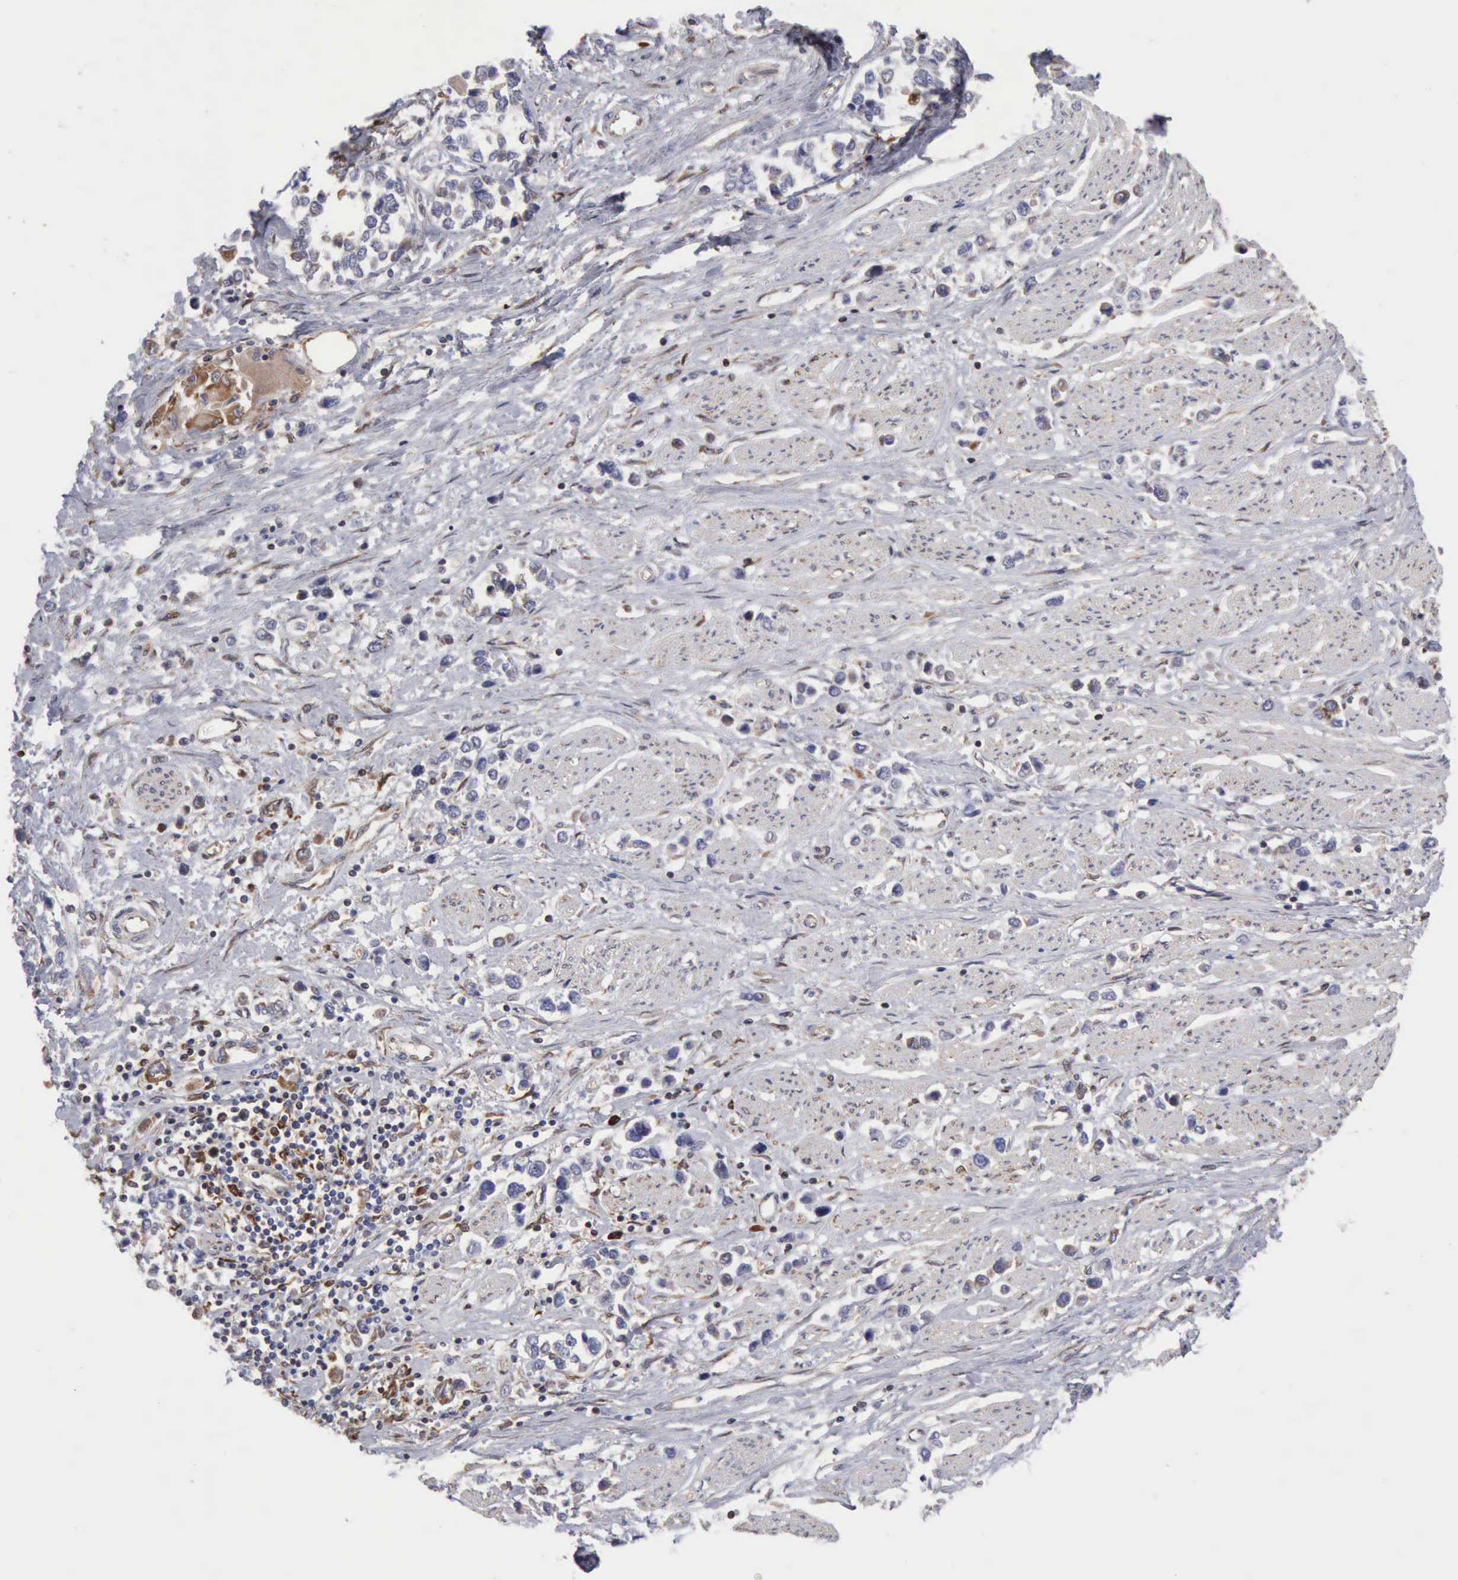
{"staining": {"intensity": "moderate", "quantity": "25%-75%", "location": "cytoplasmic/membranous"}, "tissue": "stomach cancer", "cell_type": "Tumor cells", "image_type": "cancer", "snomed": [{"axis": "morphology", "description": "Adenocarcinoma, NOS"}, {"axis": "topography", "description": "Stomach, upper"}], "caption": "Adenocarcinoma (stomach) was stained to show a protein in brown. There is medium levels of moderate cytoplasmic/membranous expression in approximately 25%-75% of tumor cells.", "gene": "APOL2", "patient": {"sex": "male", "age": 76}}